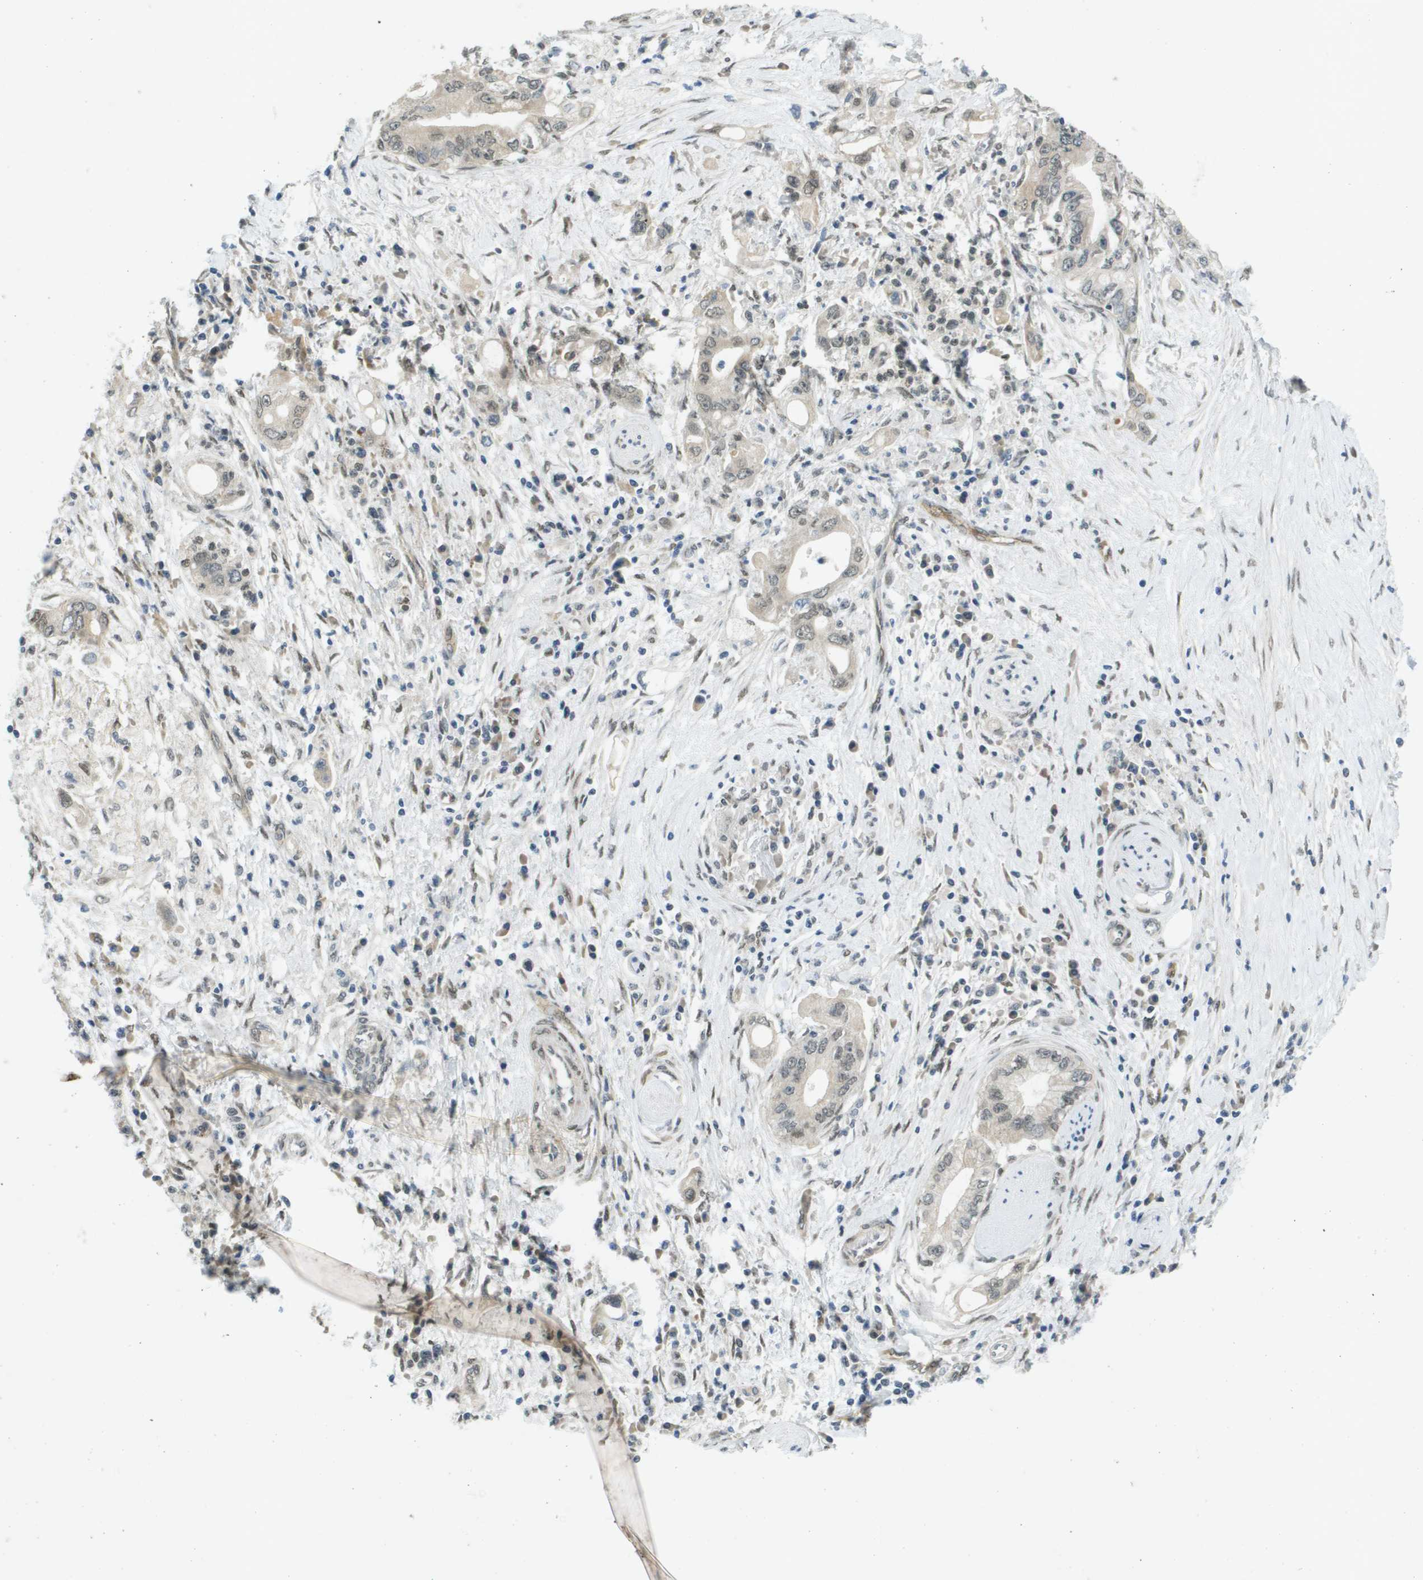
{"staining": {"intensity": "weak", "quantity": "25%-75%", "location": "cytoplasmic/membranous,nuclear"}, "tissue": "pancreatic cancer", "cell_type": "Tumor cells", "image_type": "cancer", "snomed": [{"axis": "morphology", "description": "Adenocarcinoma, NOS"}, {"axis": "topography", "description": "Pancreas"}], "caption": "Immunohistochemistry (IHC) histopathology image of neoplastic tissue: pancreatic adenocarcinoma stained using immunohistochemistry (IHC) exhibits low levels of weak protein expression localized specifically in the cytoplasmic/membranous and nuclear of tumor cells, appearing as a cytoplasmic/membranous and nuclear brown color.", "gene": "ARID1B", "patient": {"sex": "female", "age": 73}}